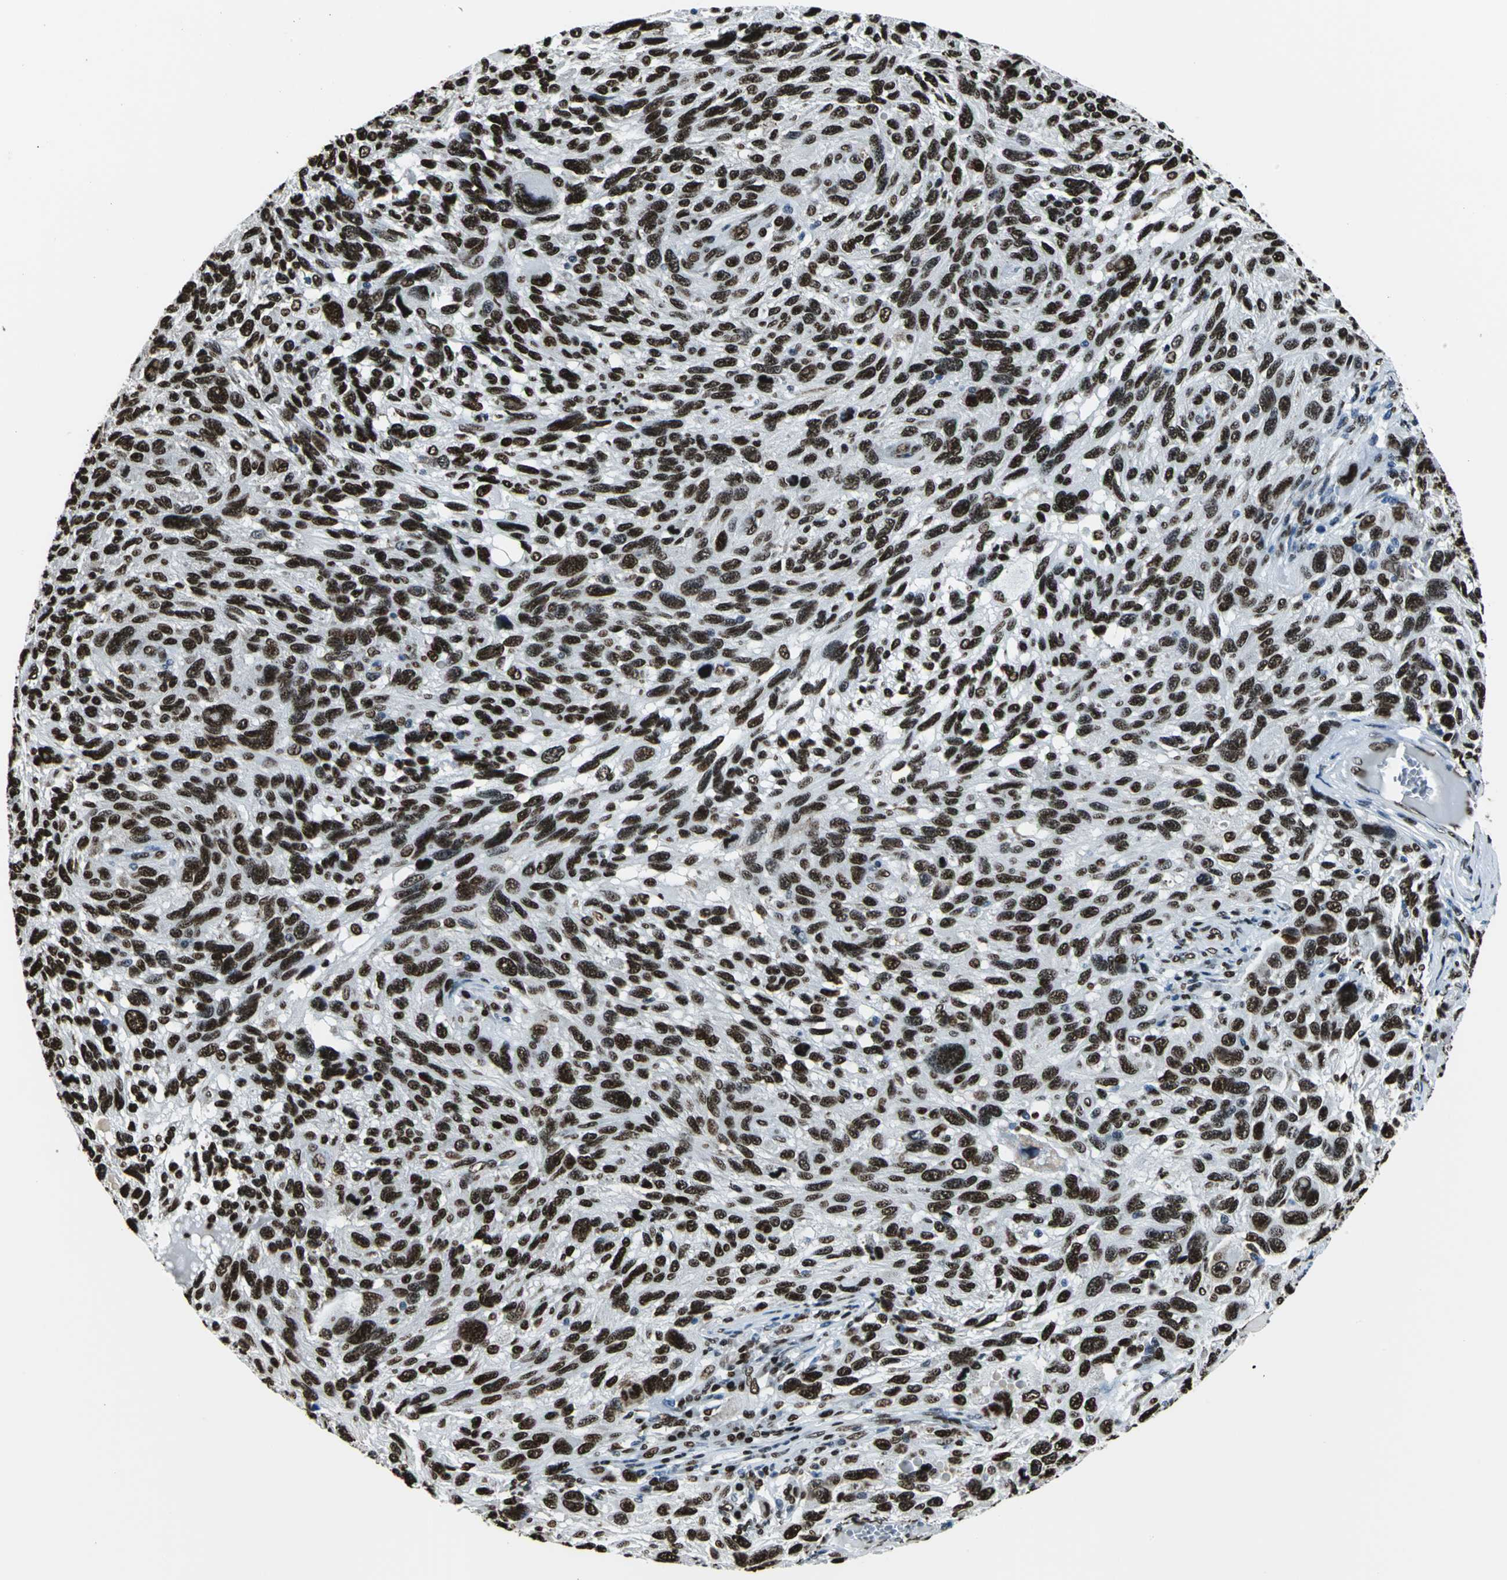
{"staining": {"intensity": "strong", "quantity": ">75%", "location": "nuclear"}, "tissue": "melanoma", "cell_type": "Tumor cells", "image_type": "cancer", "snomed": [{"axis": "morphology", "description": "Malignant melanoma, NOS"}, {"axis": "topography", "description": "Skin"}], "caption": "A brown stain highlights strong nuclear positivity of a protein in malignant melanoma tumor cells.", "gene": "APEX1", "patient": {"sex": "male", "age": 53}}